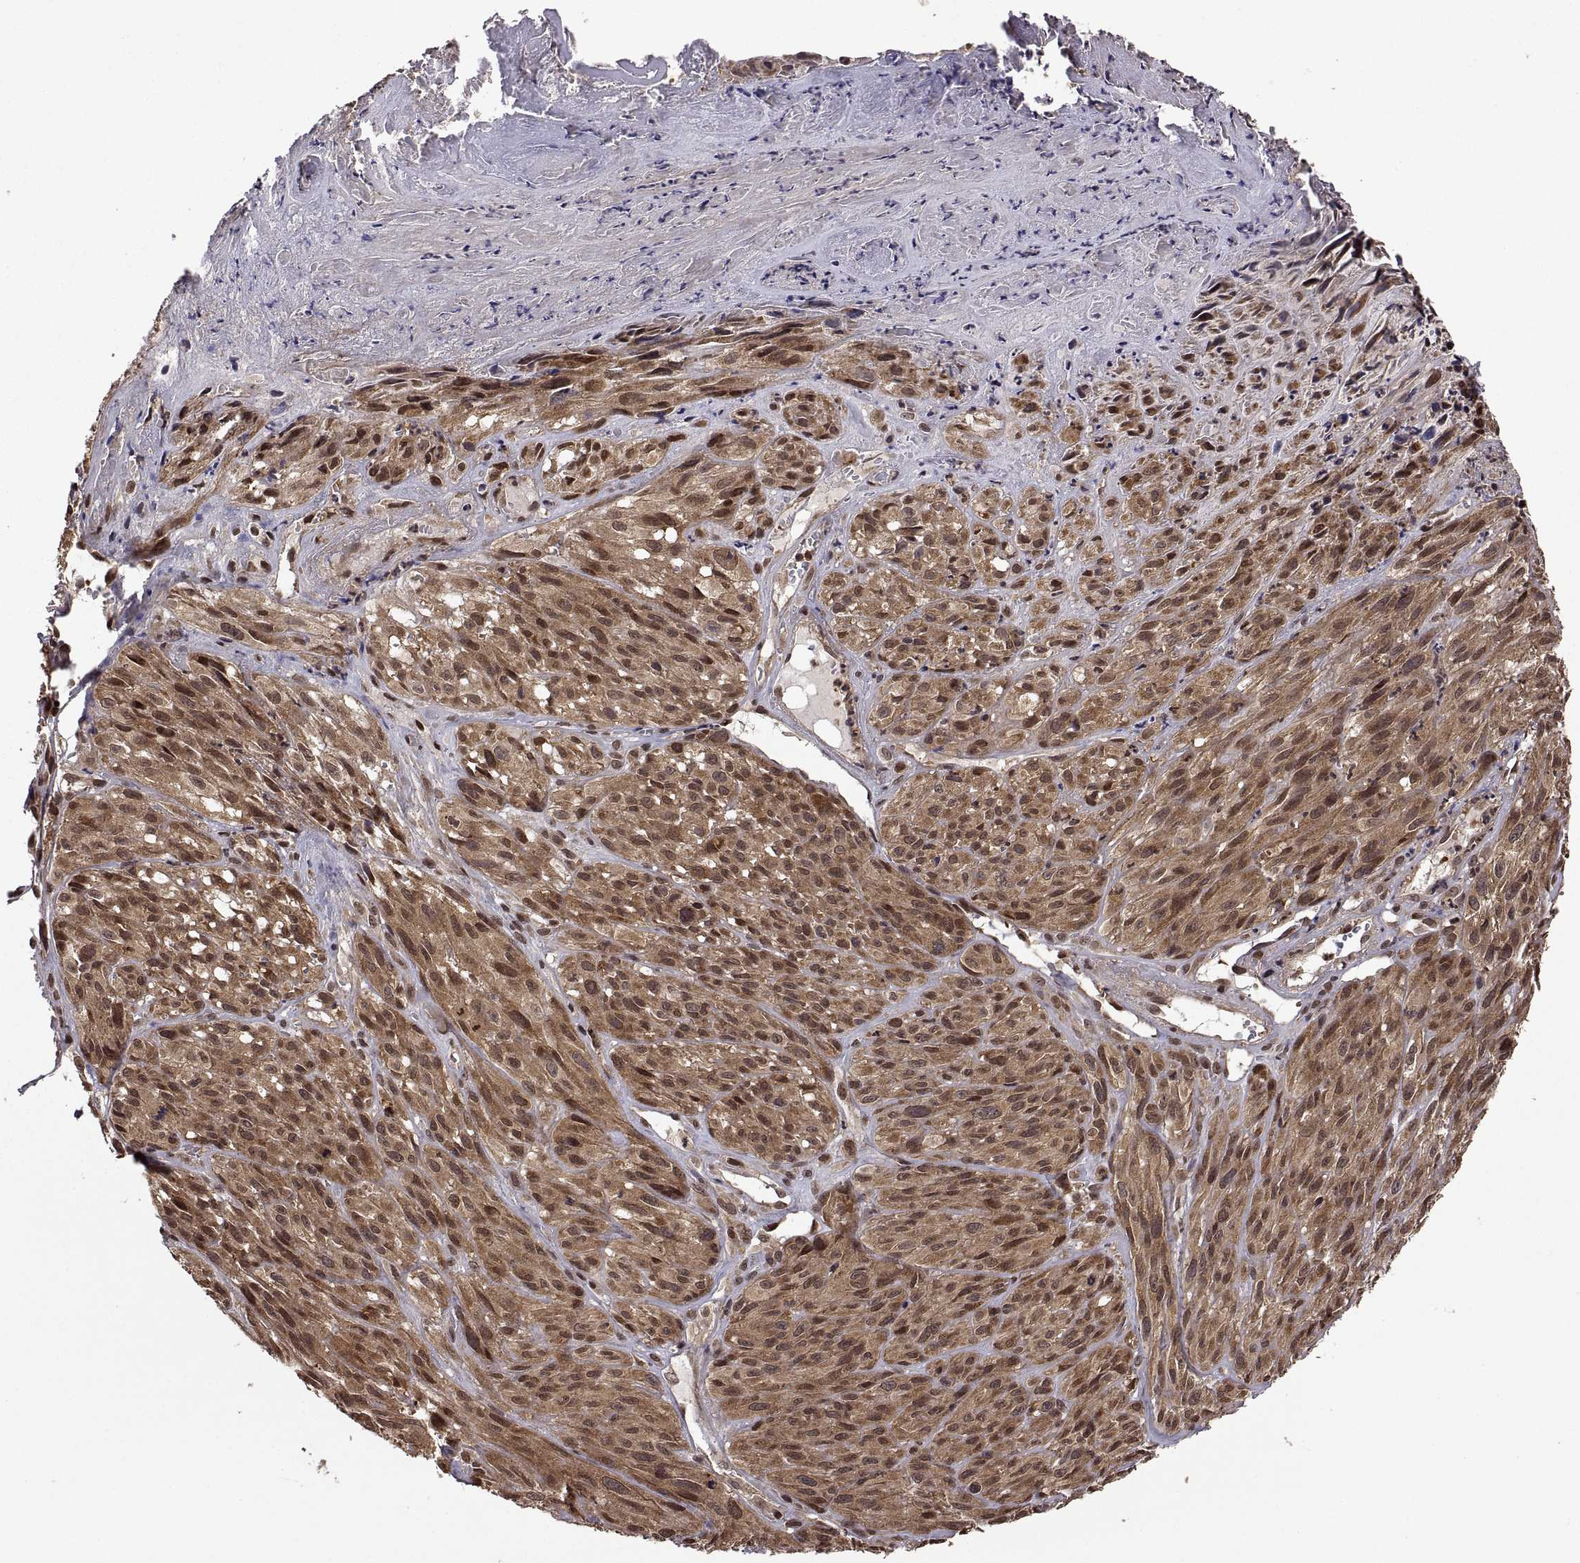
{"staining": {"intensity": "moderate", "quantity": "25%-75%", "location": "cytoplasmic/membranous,nuclear"}, "tissue": "melanoma", "cell_type": "Tumor cells", "image_type": "cancer", "snomed": [{"axis": "morphology", "description": "Malignant melanoma, NOS"}, {"axis": "topography", "description": "Skin"}], "caption": "The histopathology image reveals staining of melanoma, revealing moderate cytoplasmic/membranous and nuclear protein staining (brown color) within tumor cells.", "gene": "ZNRF2", "patient": {"sex": "male", "age": 51}}